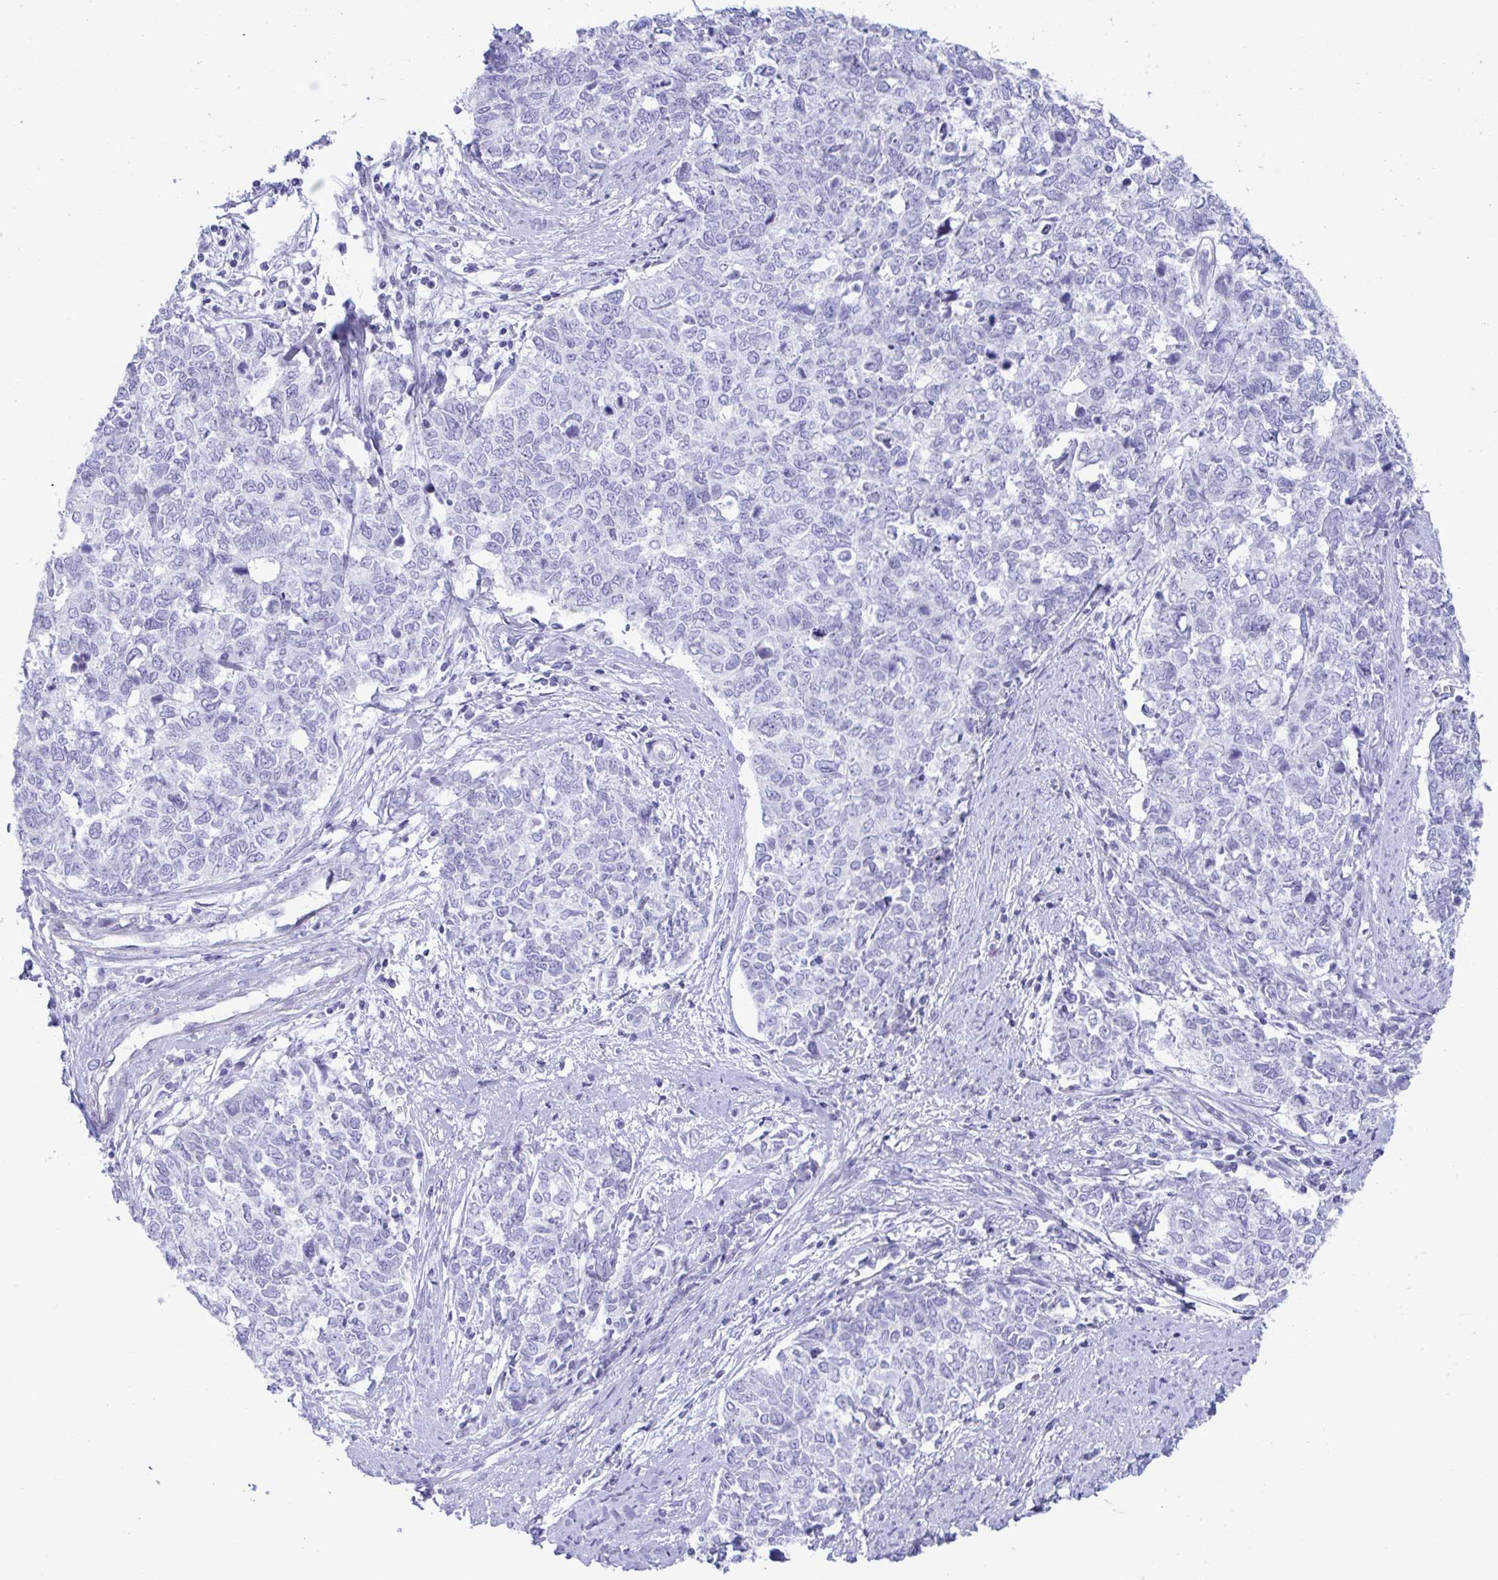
{"staining": {"intensity": "negative", "quantity": "none", "location": "none"}, "tissue": "cervical cancer", "cell_type": "Tumor cells", "image_type": "cancer", "snomed": [{"axis": "morphology", "description": "Adenocarcinoma, NOS"}, {"axis": "topography", "description": "Cervix"}], "caption": "This is an IHC photomicrograph of human cervical cancer (adenocarcinoma). There is no staining in tumor cells.", "gene": "CDX4", "patient": {"sex": "female", "age": 63}}